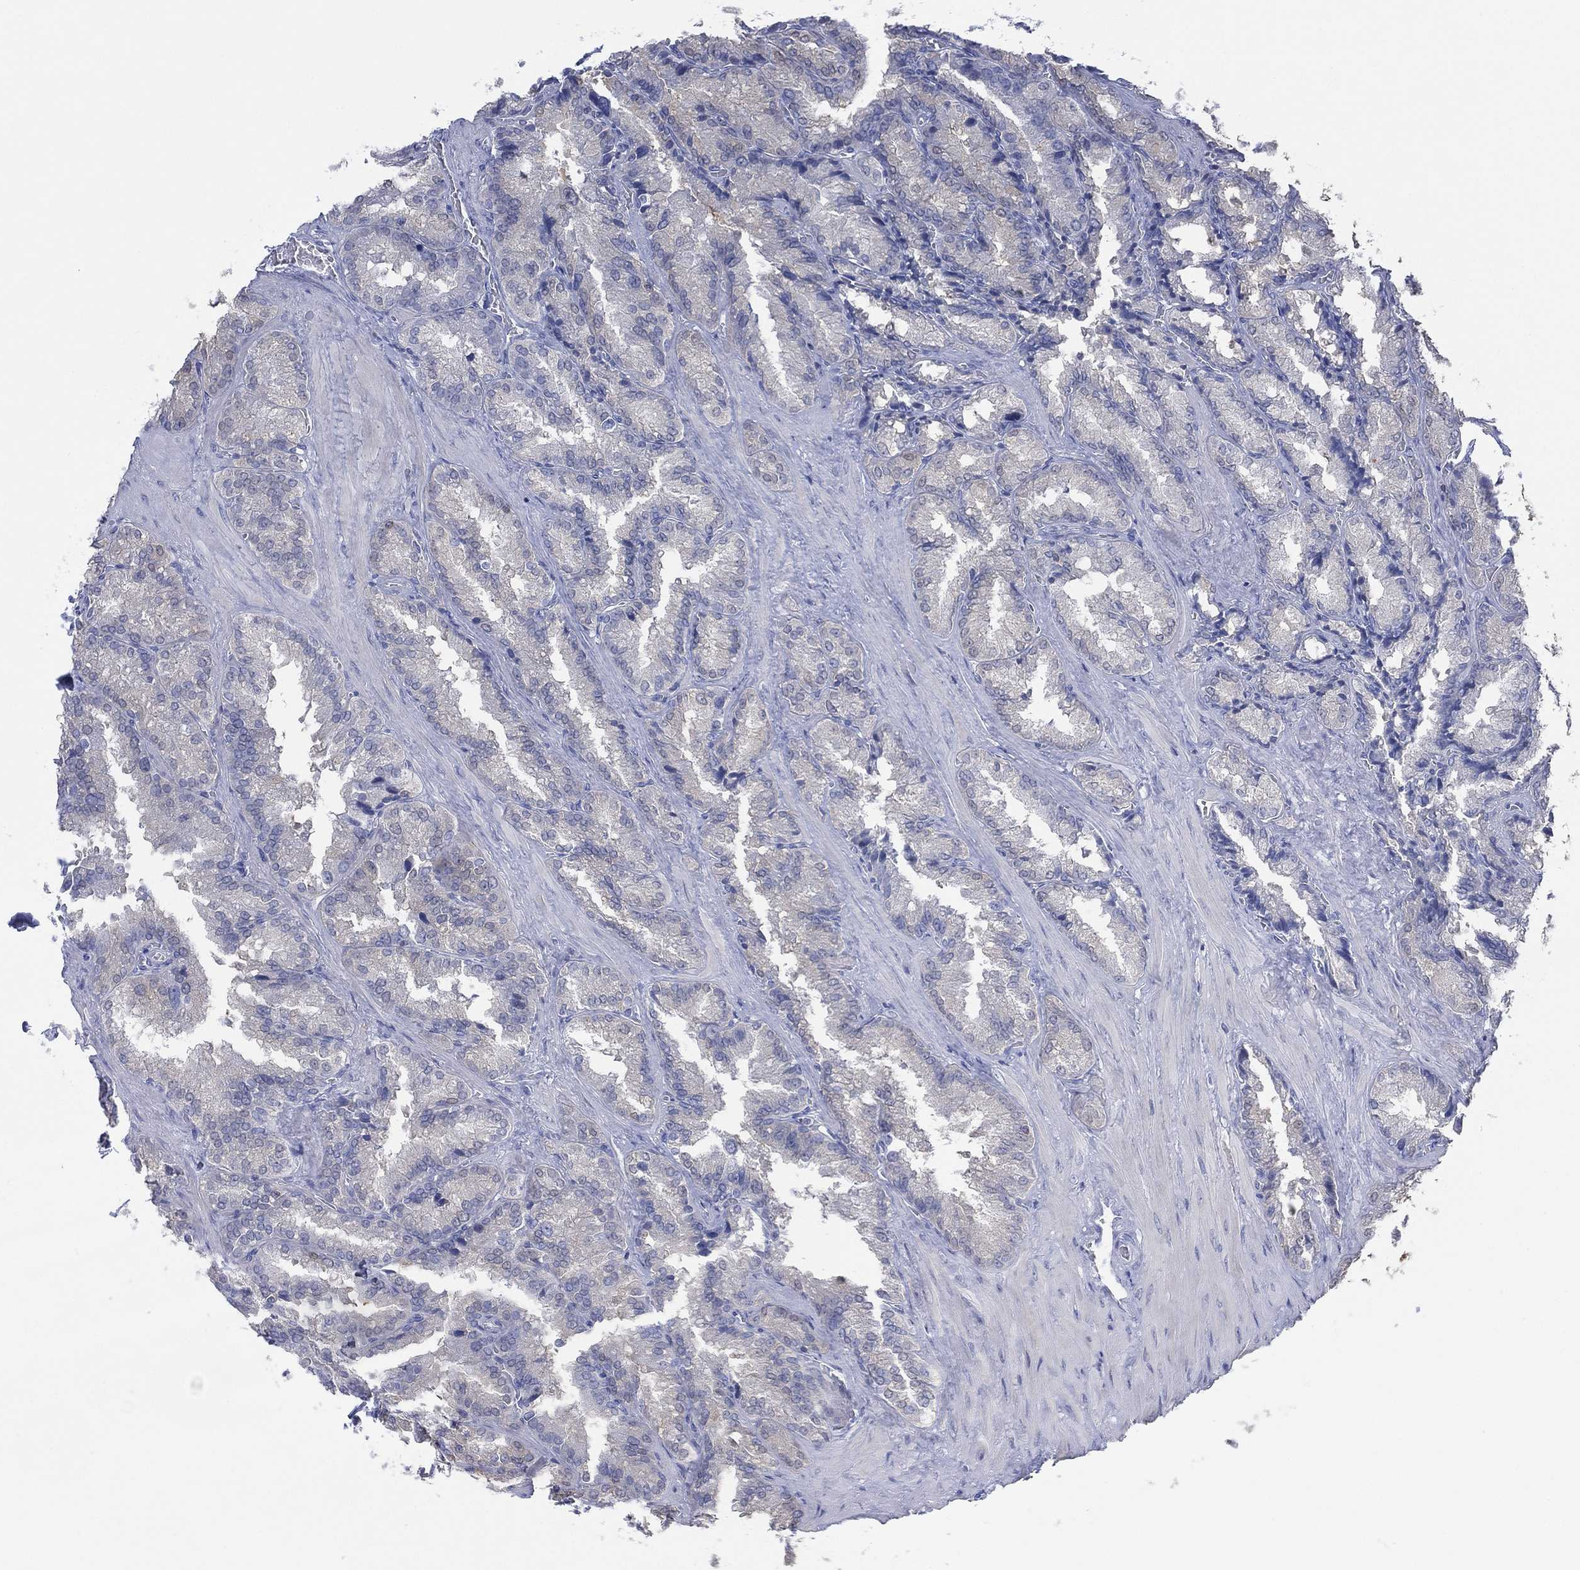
{"staining": {"intensity": "negative", "quantity": "none", "location": "none"}, "tissue": "seminal vesicle", "cell_type": "Glandular cells", "image_type": "normal", "snomed": [{"axis": "morphology", "description": "Normal tissue, NOS"}, {"axis": "topography", "description": "Seminal veicle"}], "caption": "This is a image of immunohistochemistry (IHC) staining of normal seminal vesicle, which shows no positivity in glandular cells.", "gene": "SEPTIN1", "patient": {"sex": "male", "age": 37}}